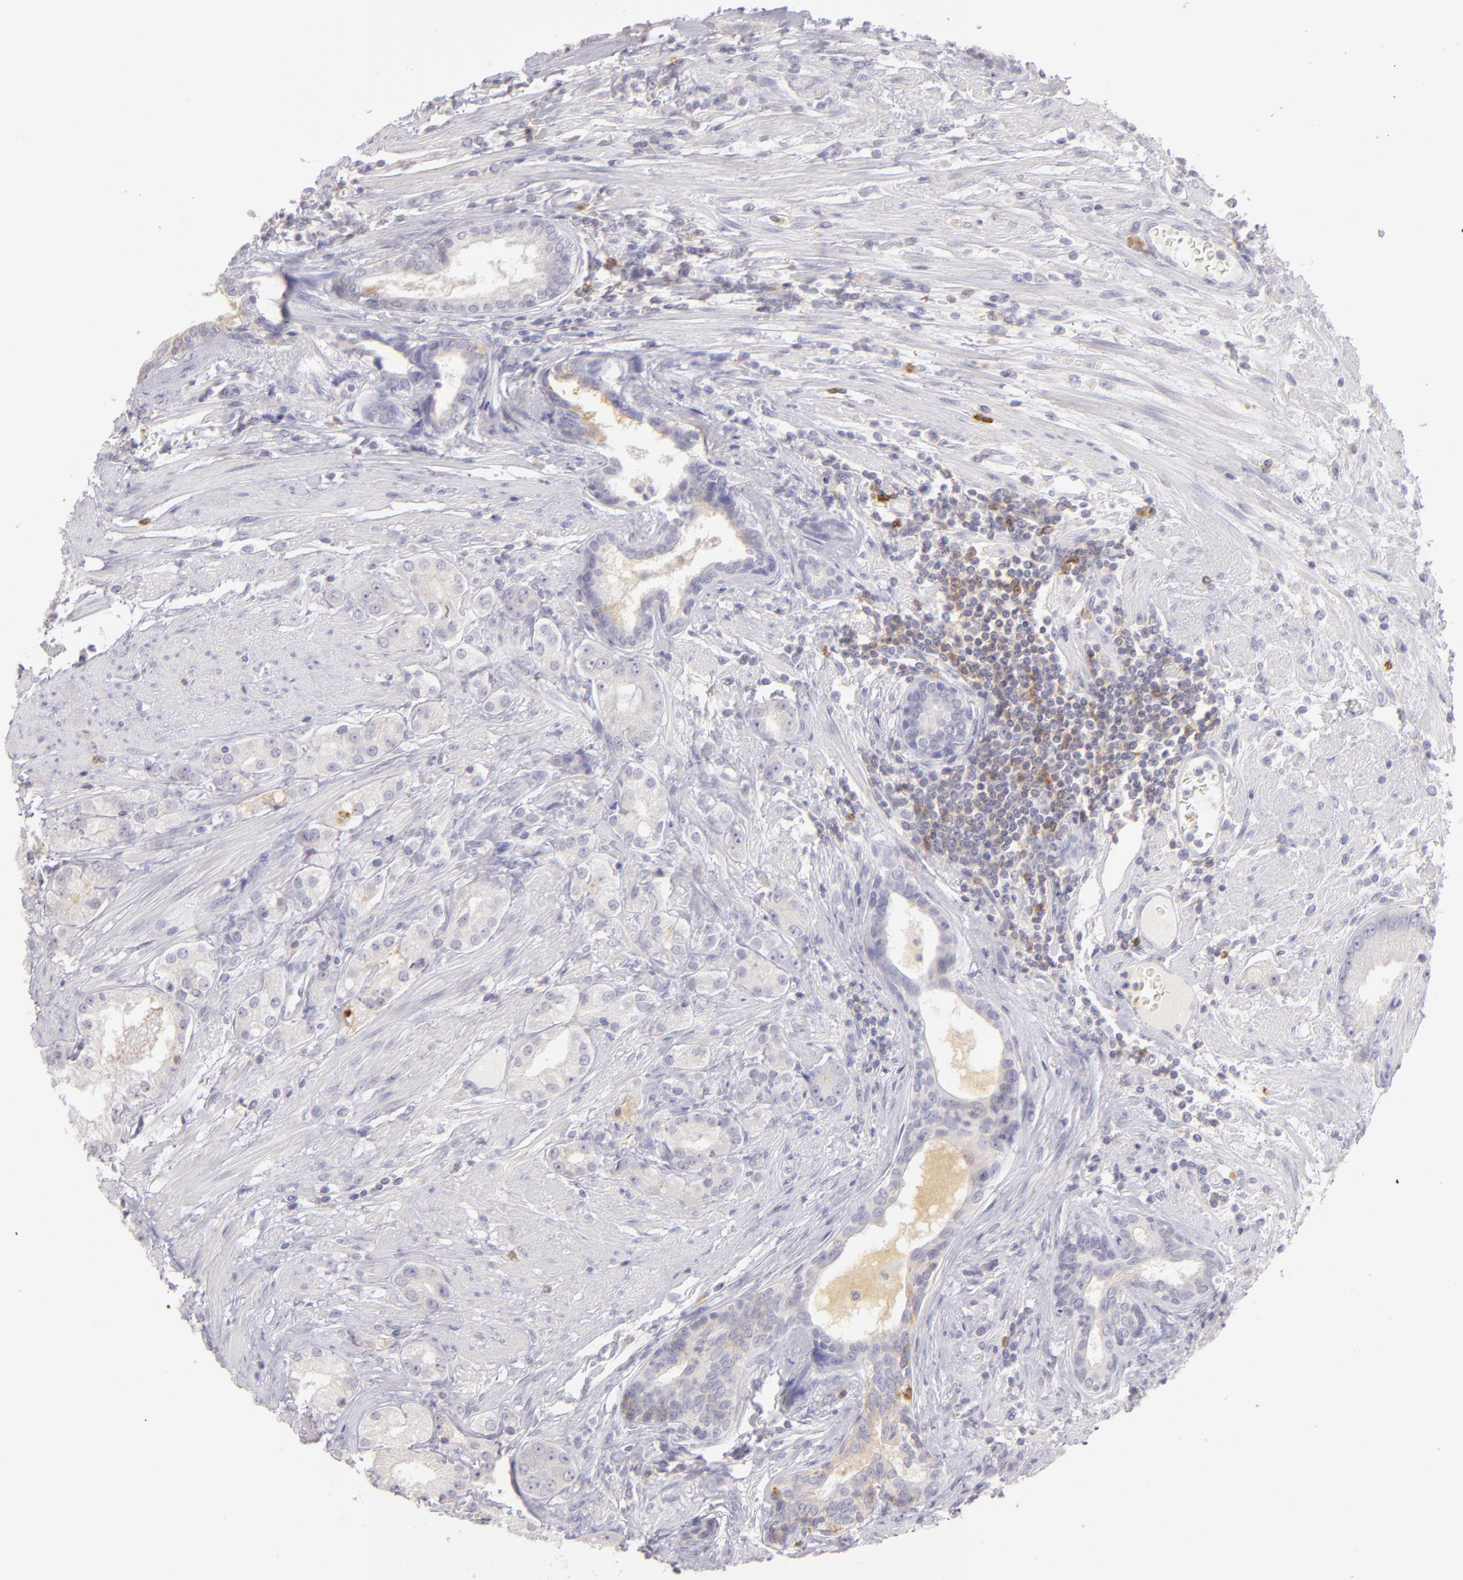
{"staining": {"intensity": "negative", "quantity": "none", "location": "none"}, "tissue": "prostate cancer", "cell_type": "Tumor cells", "image_type": "cancer", "snomed": [{"axis": "morphology", "description": "Adenocarcinoma, Medium grade"}, {"axis": "topography", "description": "Prostate"}], "caption": "Protein analysis of prostate cancer exhibits no significant staining in tumor cells.", "gene": "IL2RA", "patient": {"sex": "male", "age": 72}}